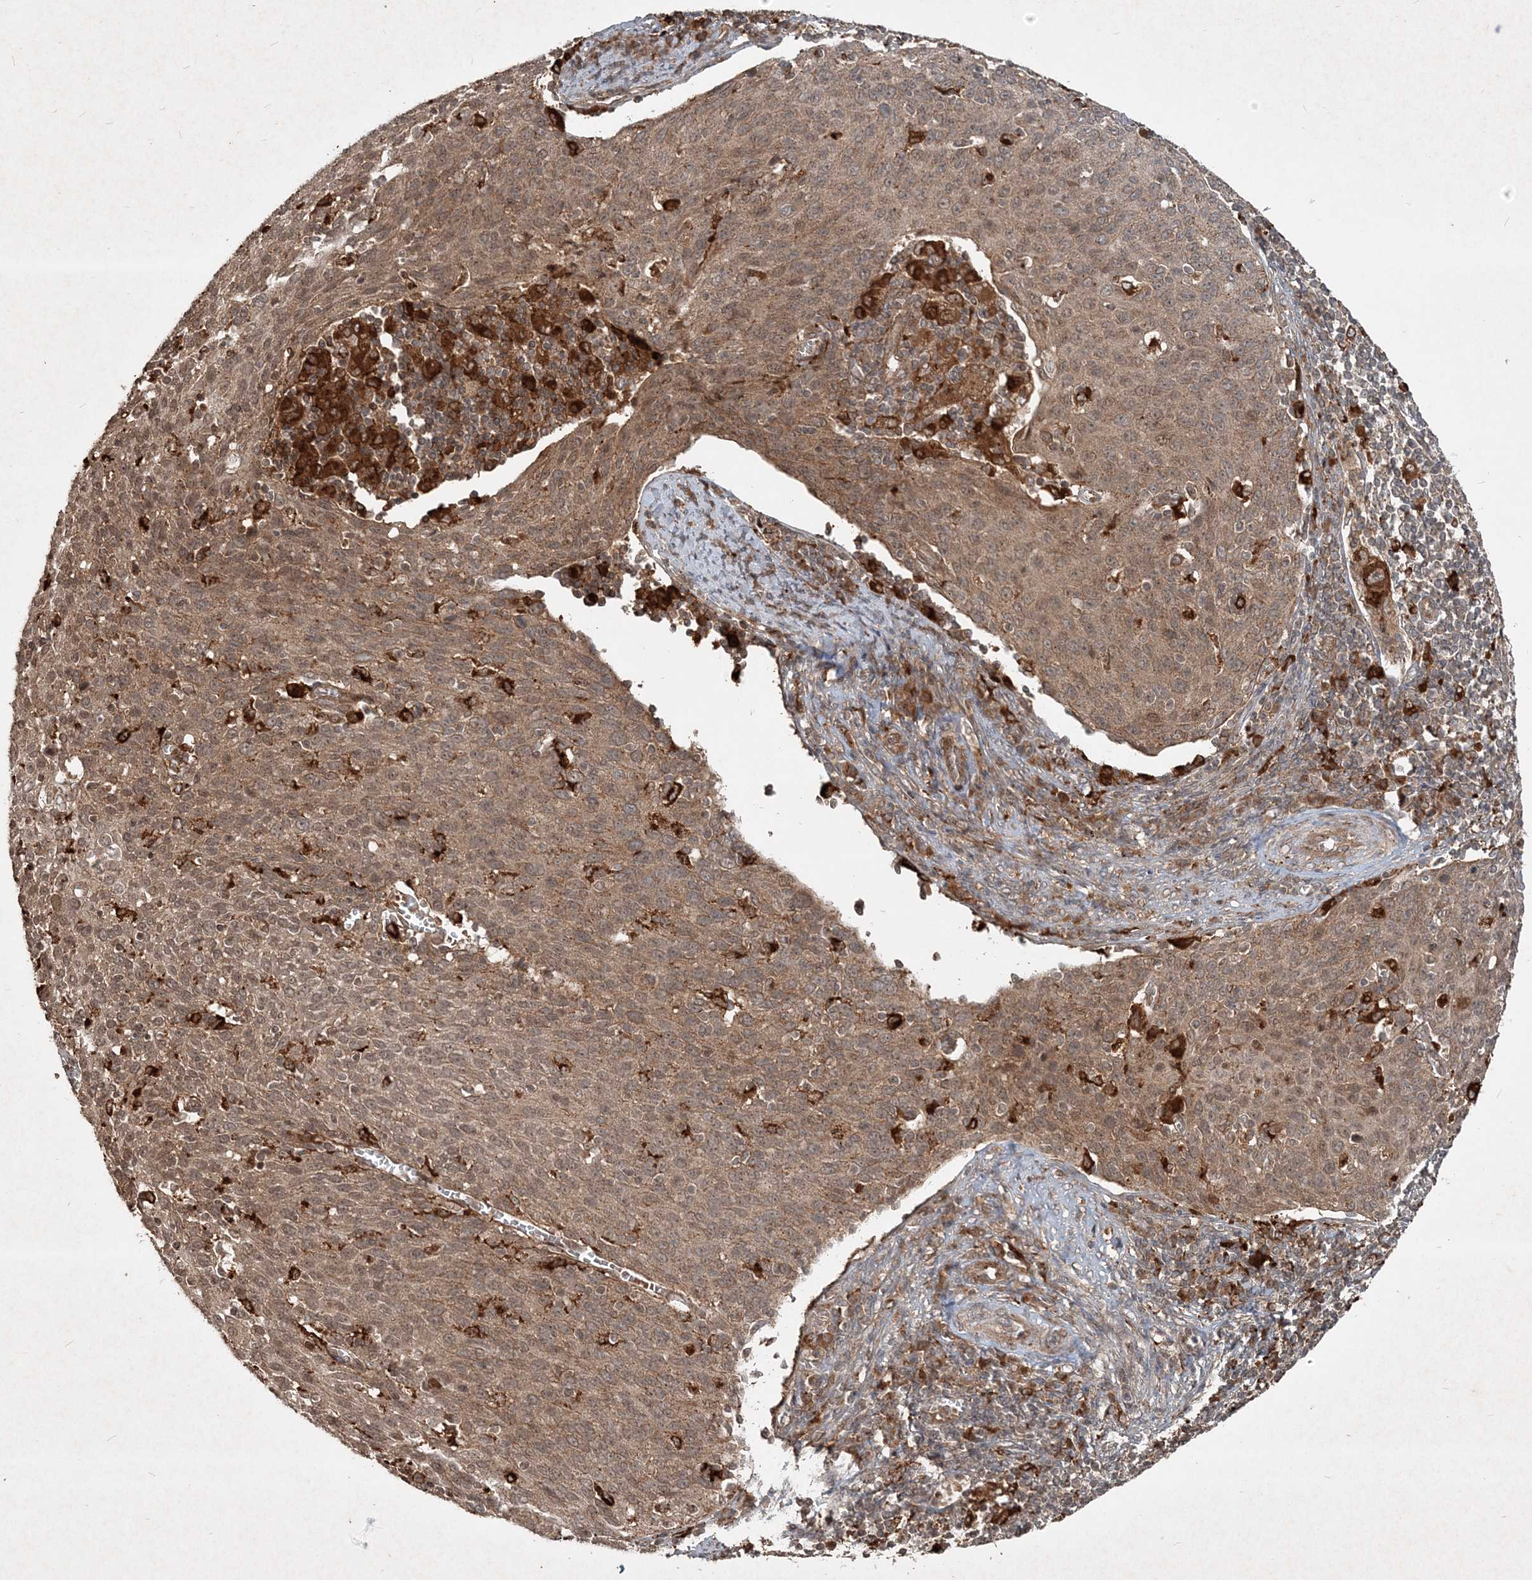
{"staining": {"intensity": "moderate", "quantity": ">75%", "location": "cytoplasmic/membranous"}, "tissue": "cervical cancer", "cell_type": "Tumor cells", "image_type": "cancer", "snomed": [{"axis": "morphology", "description": "Squamous cell carcinoma, NOS"}, {"axis": "topography", "description": "Cervix"}], "caption": "Immunohistochemistry (IHC) (DAB (3,3'-diaminobenzidine)) staining of human cervical squamous cell carcinoma displays moderate cytoplasmic/membranous protein positivity in approximately >75% of tumor cells.", "gene": "NARS1", "patient": {"sex": "female", "age": 38}}